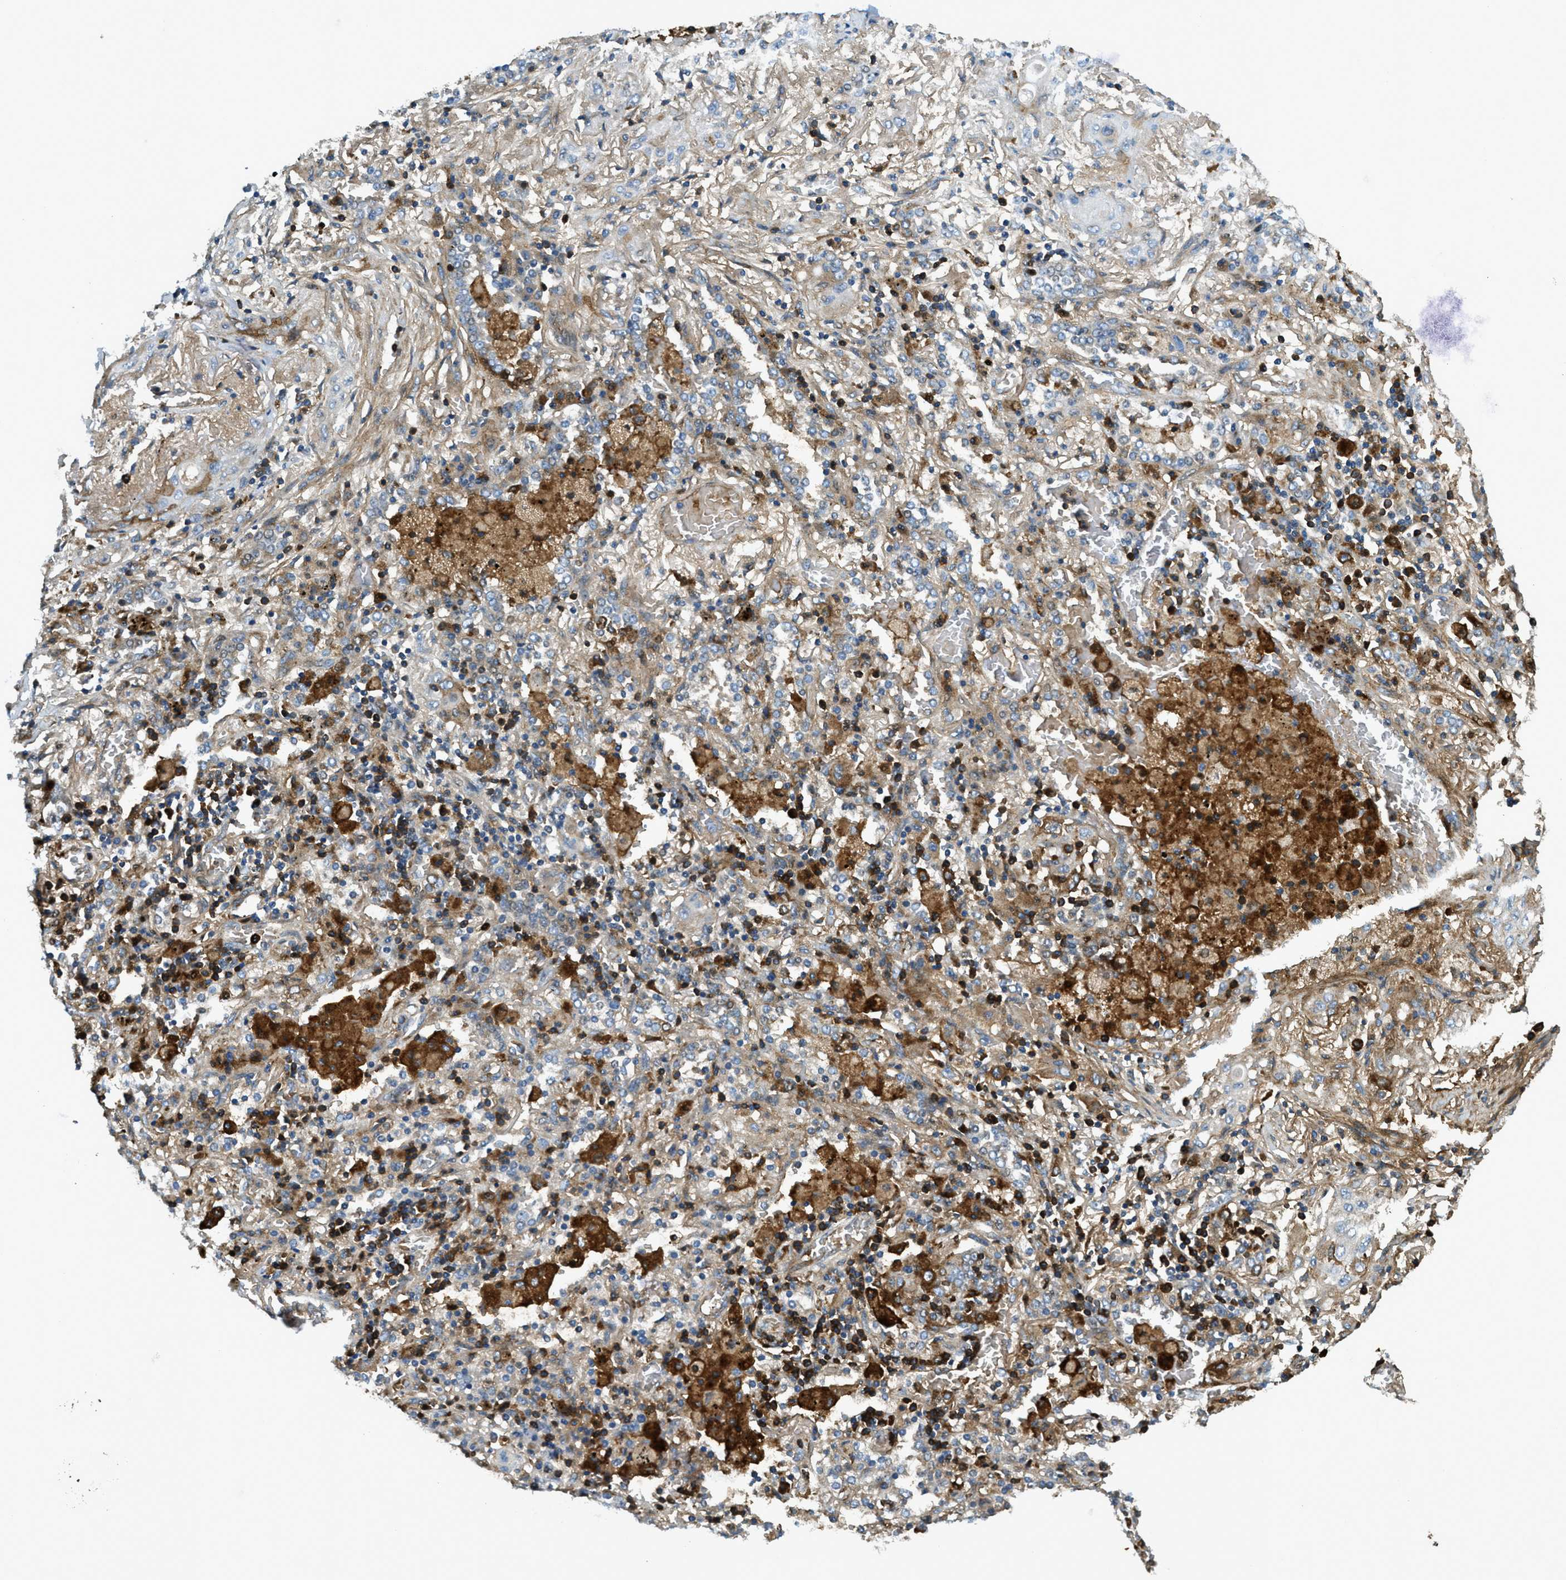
{"staining": {"intensity": "weak", "quantity": "25%-75%", "location": "cytoplasmic/membranous"}, "tissue": "lung cancer", "cell_type": "Tumor cells", "image_type": "cancer", "snomed": [{"axis": "morphology", "description": "Squamous cell carcinoma, NOS"}, {"axis": "topography", "description": "Lung"}], "caption": "Immunohistochemistry of human lung squamous cell carcinoma exhibits low levels of weak cytoplasmic/membranous expression in about 25%-75% of tumor cells.", "gene": "TRIM59", "patient": {"sex": "female", "age": 47}}